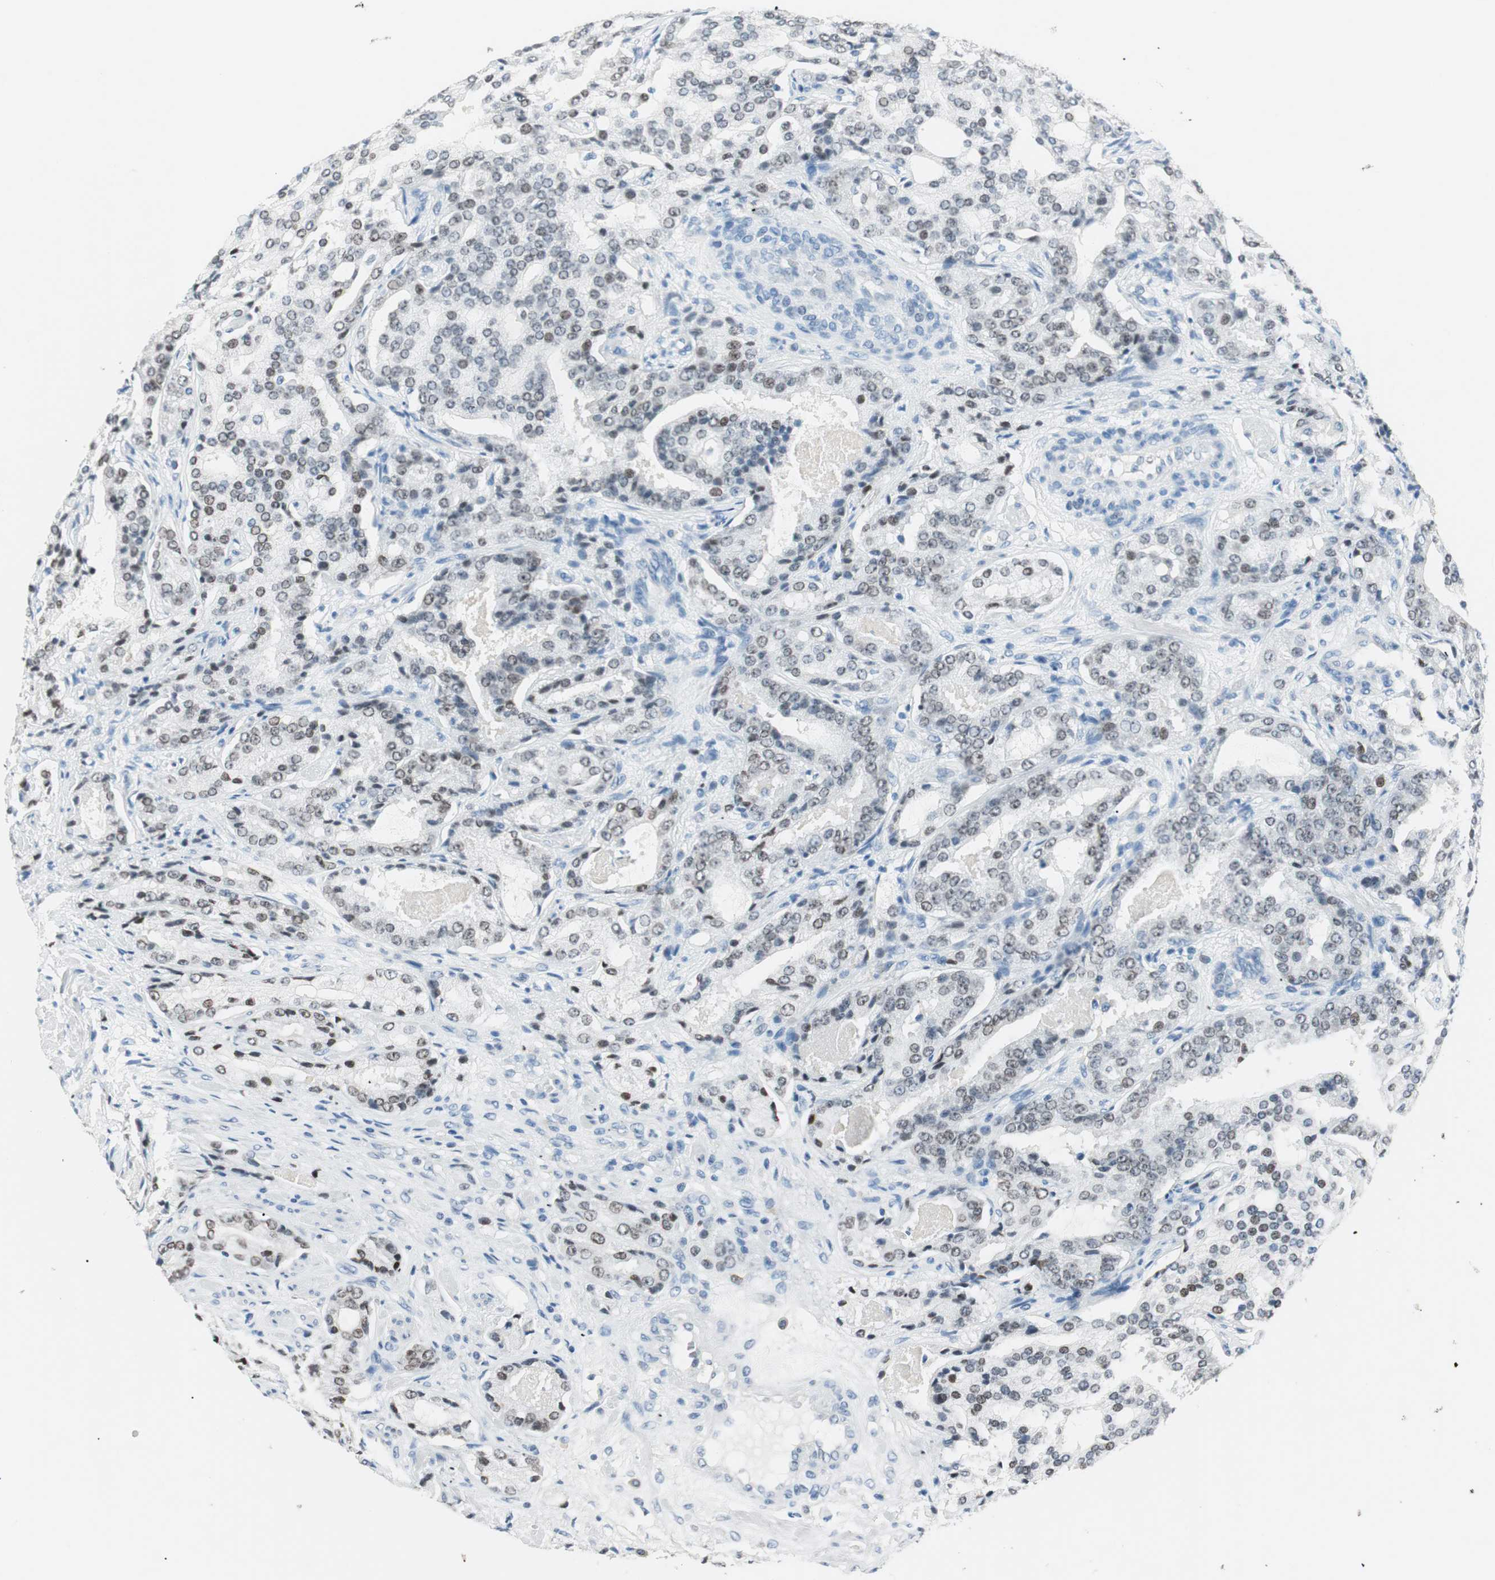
{"staining": {"intensity": "weak", "quantity": "25%-75%", "location": "nuclear"}, "tissue": "prostate cancer", "cell_type": "Tumor cells", "image_type": "cancer", "snomed": [{"axis": "morphology", "description": "Adenocarcinoma, High grade"}, {"axis": "topography", "description": "Prostate"}], "caption": "A brown stain shows weak nuclear expression of a protein in prostate cancer (adenocarcinoma (high-grade)) tumor cells.", "gene": "HOXB13", "patient": {"sex": "male", "age": 72}}